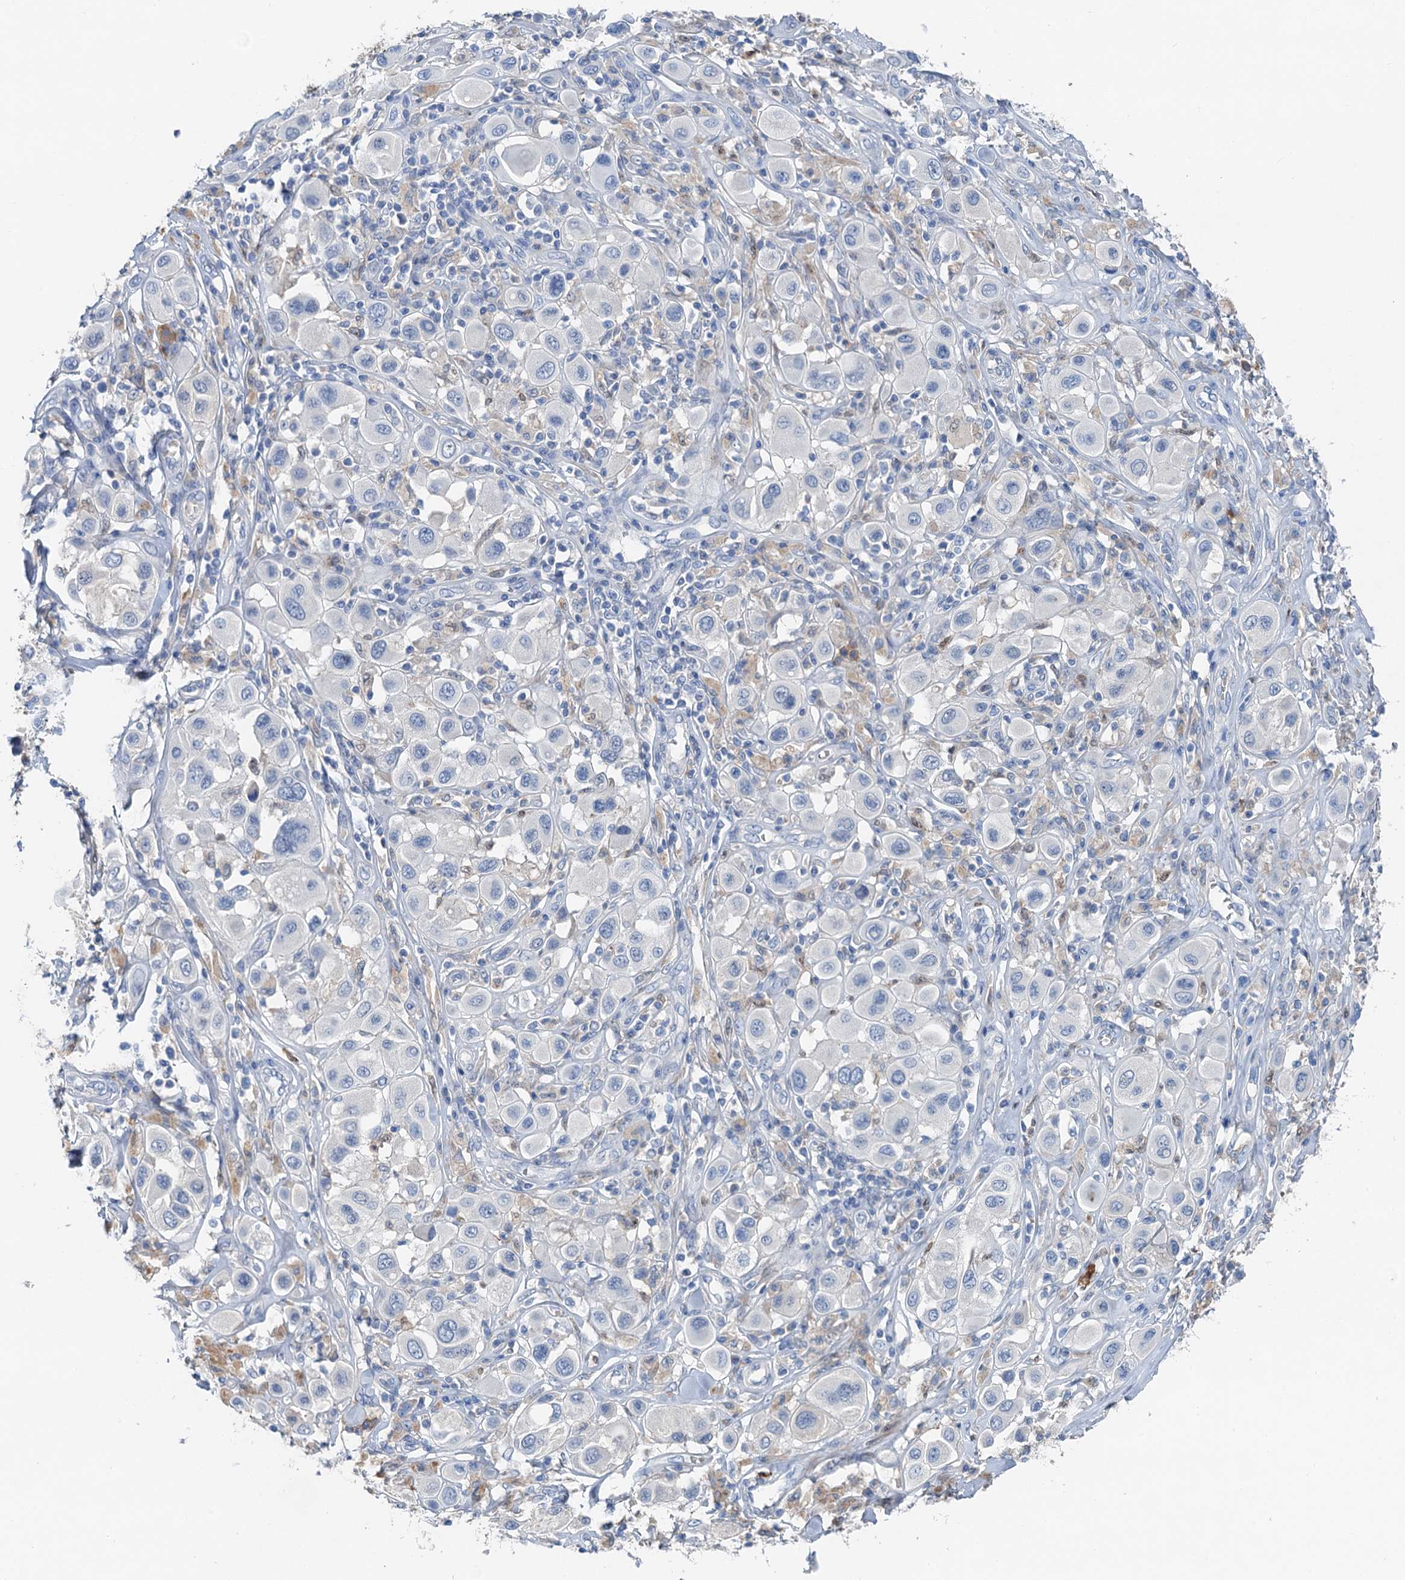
{"staining": {"intensity": "negative", "quantity": "none", "location": "none"}, "tissue": "melanoma", "cell_type": "Tumor cells", "image_type": "cancer", "snomed": [{"axis": "morphology", "description": "Malignant melanoma, Metastatic site"}, {"axis": "topography", "description": "Skin"}], "caption": "DAB immunohistochemical staining of human melanoma reveals no significant expression in tumor cells.", "gene": "OTOA", "patient": {"sex": "male", "age": 41}}